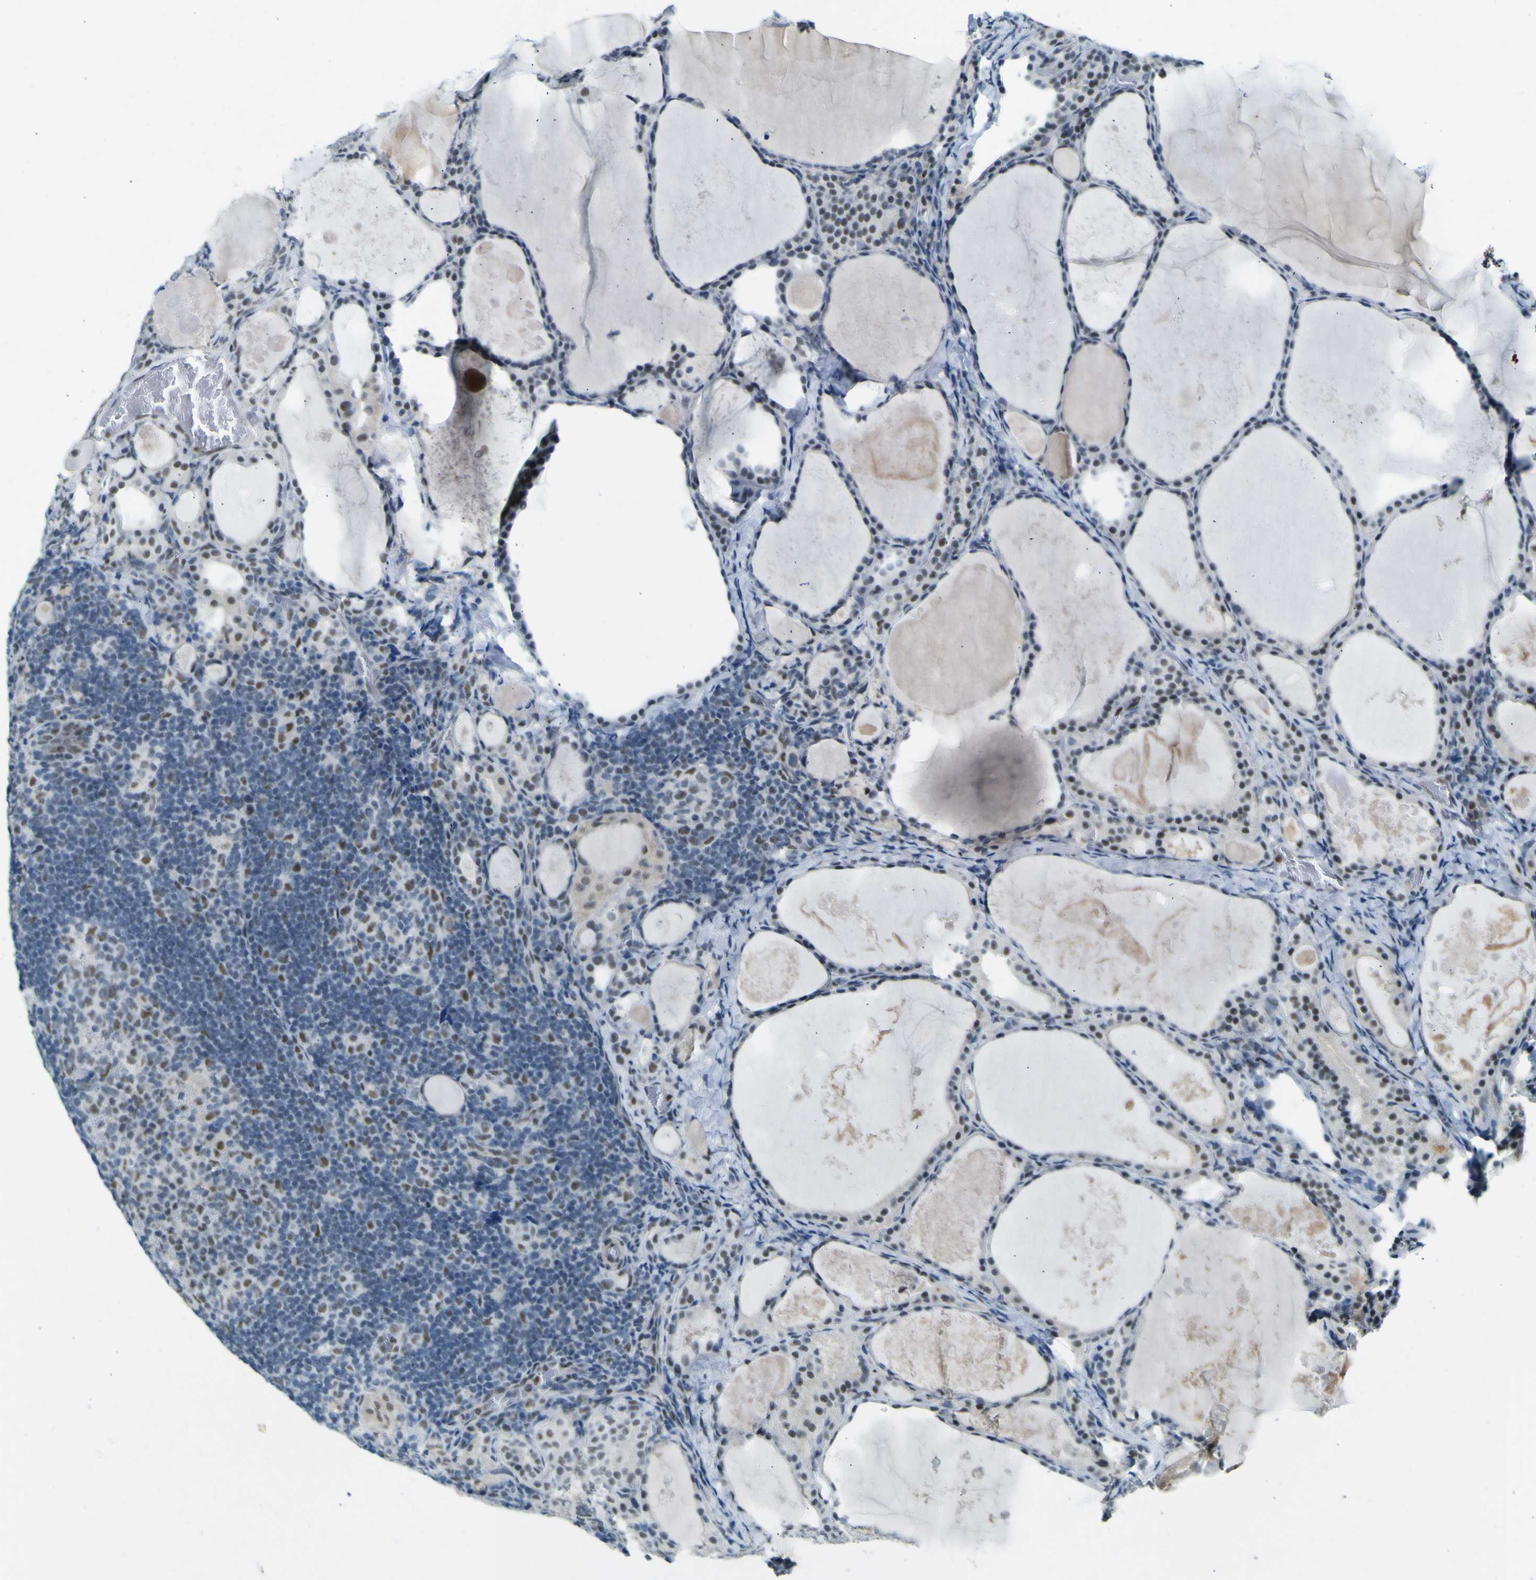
{"staining": {"intensity": "weak", "quantity": "25%-75%", "location": "nuclear"}, "tissue": "thyroid cancer", "cell_type": "Tumor cells", "image_type": "cancer", "snomed": [{"axis": "morphology", "description": "Papillary adenocarcinoma, NOS"}, {"axis": "topography", "description": "Thyroid gland"}], "caption": "Protein staining of papillary adenocarcinoma (thyroid) tissue reveals weak nuclear staining in about 25%-75% of tumor cells.", "gene": "CEBPG", "patient": {"sex": "female", "age": 42}}